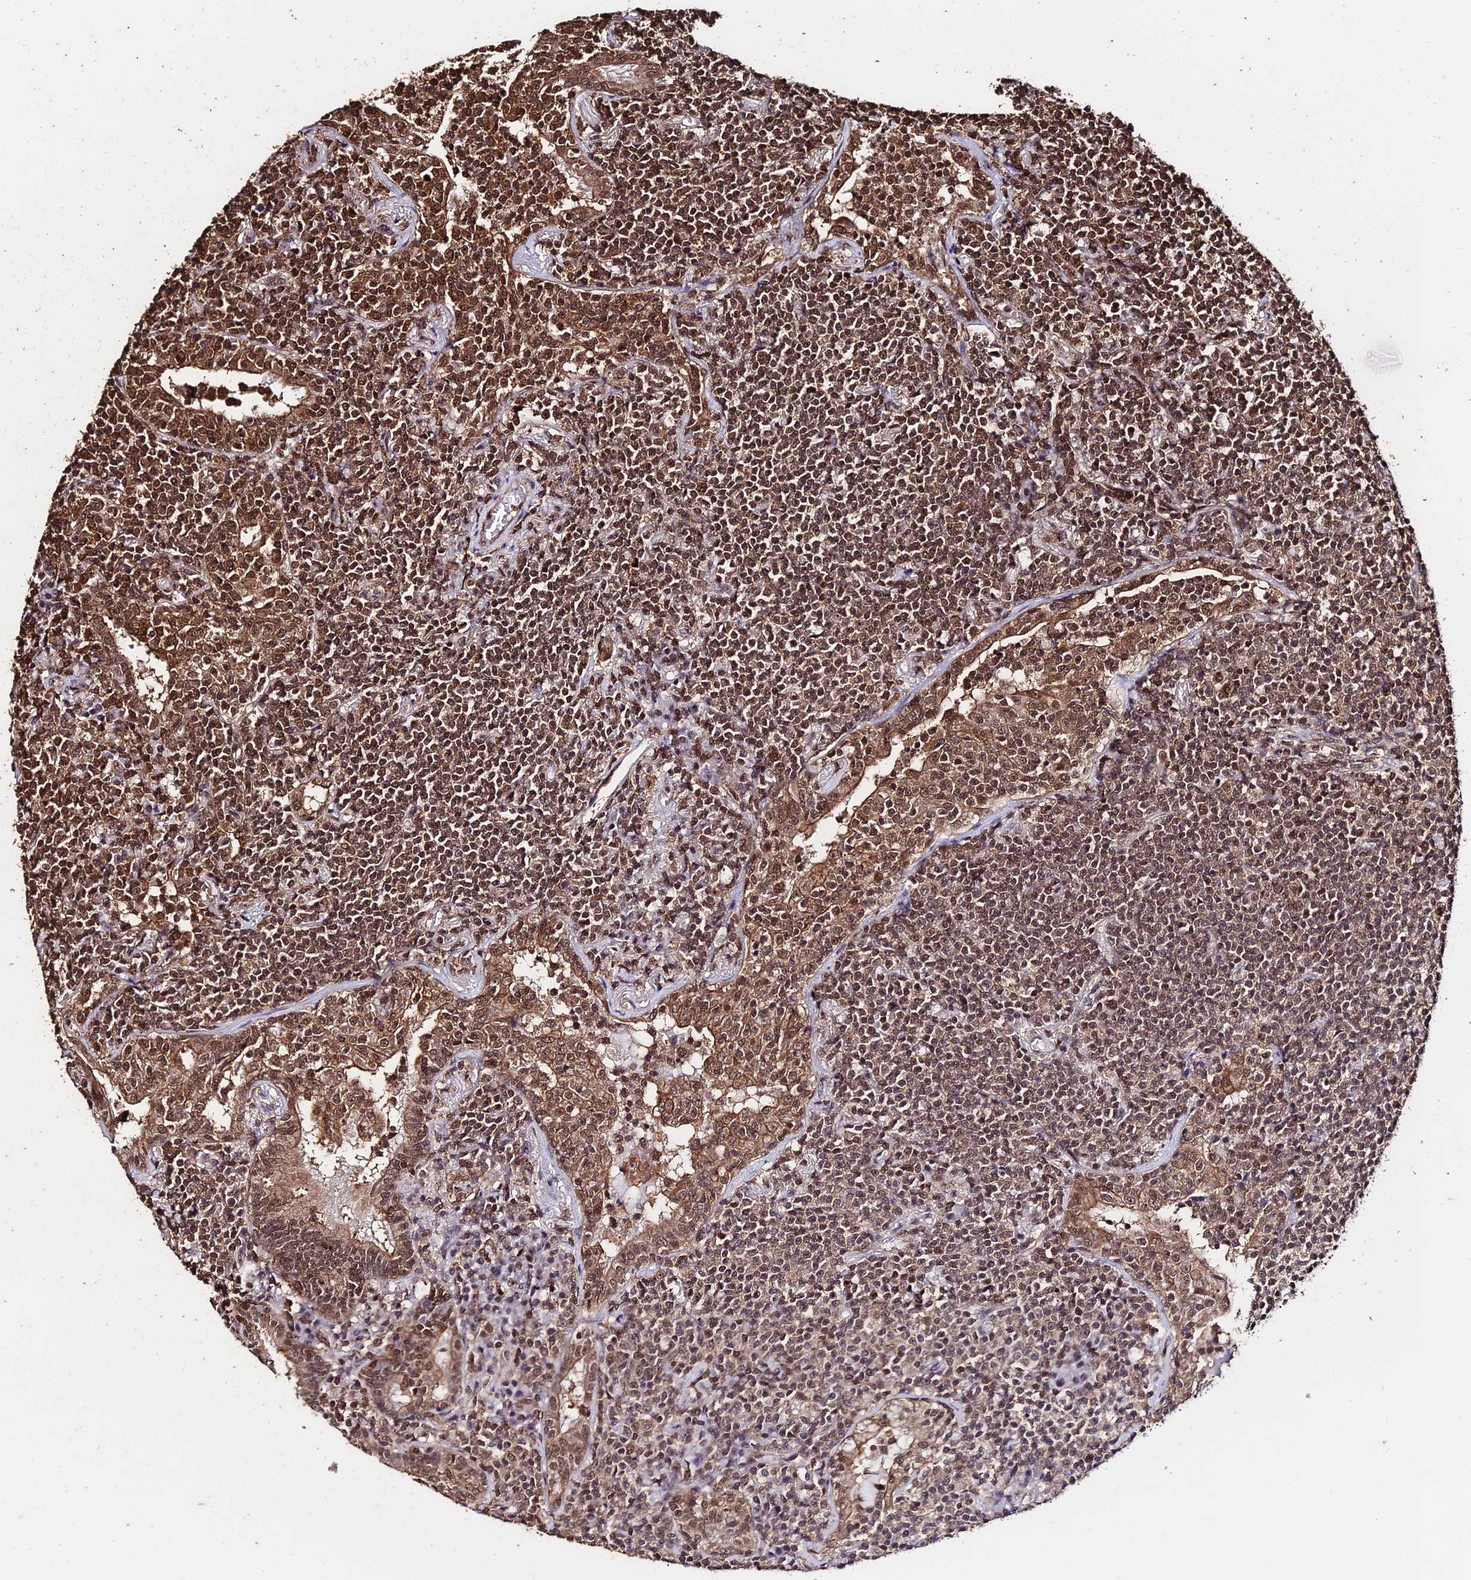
{"staining": {"intensity": "strong", "quantity": ">75%", "location": "cytoplasmic/membranous,nuclear"}, "tissue": "lymphoma", "cell_type": "Tumor cells", "image_type": "cancer", "snomed": [{"axis": "morphology", "description": "Malignant lymphoma, non-Hodgkin's type, Low grade"}, {"axis": "topography", "description": "Lung"}], "caption": "This image exhibits immunohistochemistry (IHC) staining of human lymphoma, with high strong cytoplasmic/membranous and nuclear expression in about >75% of tumor cells.", "gene": "PPP4C", "patient": {"sex": "female", "age": 71}}